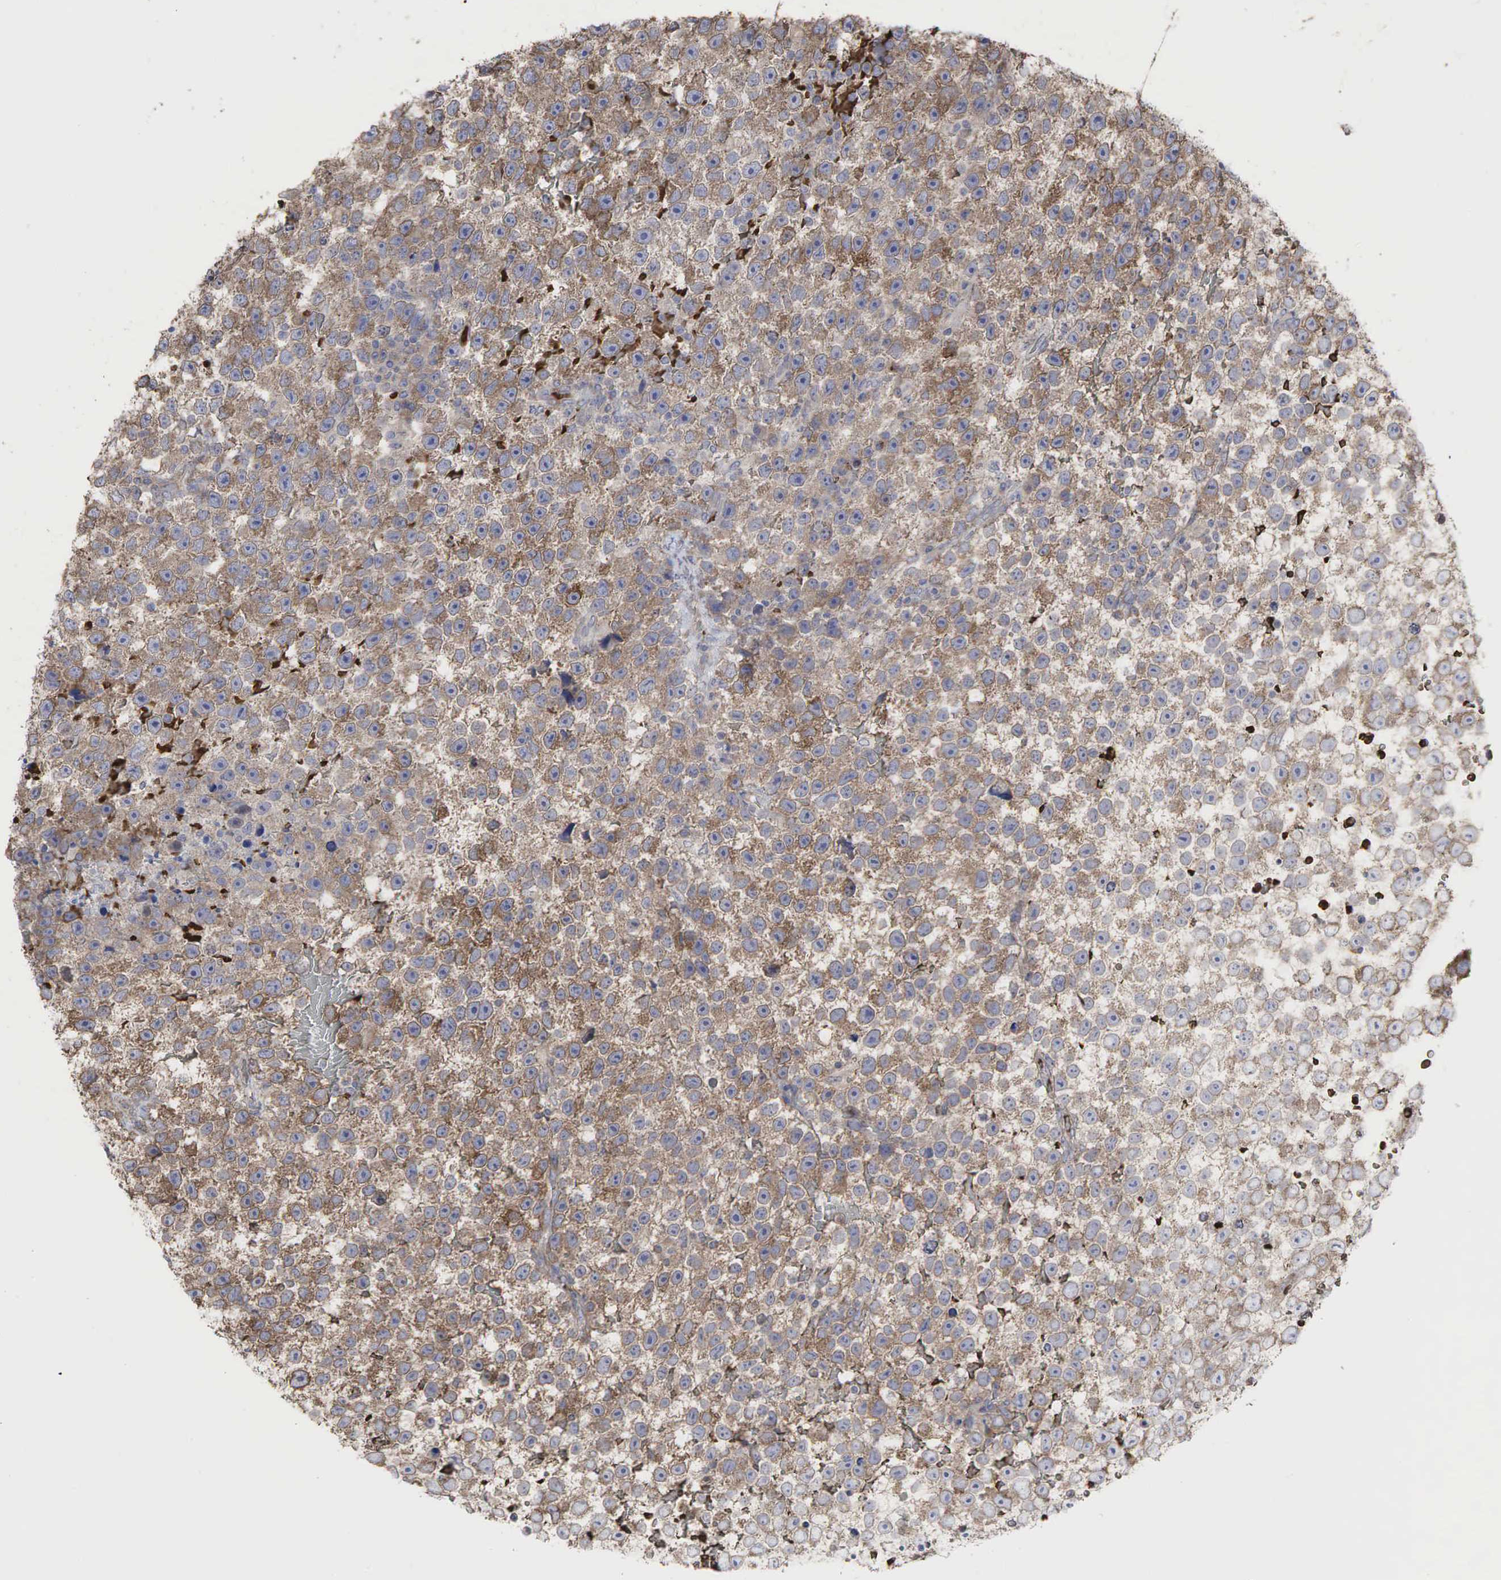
{"staining": {"intensity": "weak", "quantity": ">75%", "location": "cytoplasmic/membranous"}, "tissue": "testis cancer", "cell_type": "Tumor cells", "image_type": "cancer", "snomed": [{"axis": "morphology", "description": "Seminoma, NOS"}, {"axis": "topography", "description": "Testis"}], "caption": "Weak cytoplasmic/membranous staining is present in about >75% of tumor cells in testis cancer. The staining was performed using DAB, with brown indicating positive protein expression. Nuclei are stained blue with hematoxylin.", "gene": "PABPC5", "patient": {"sex": "male", "age": 33}}